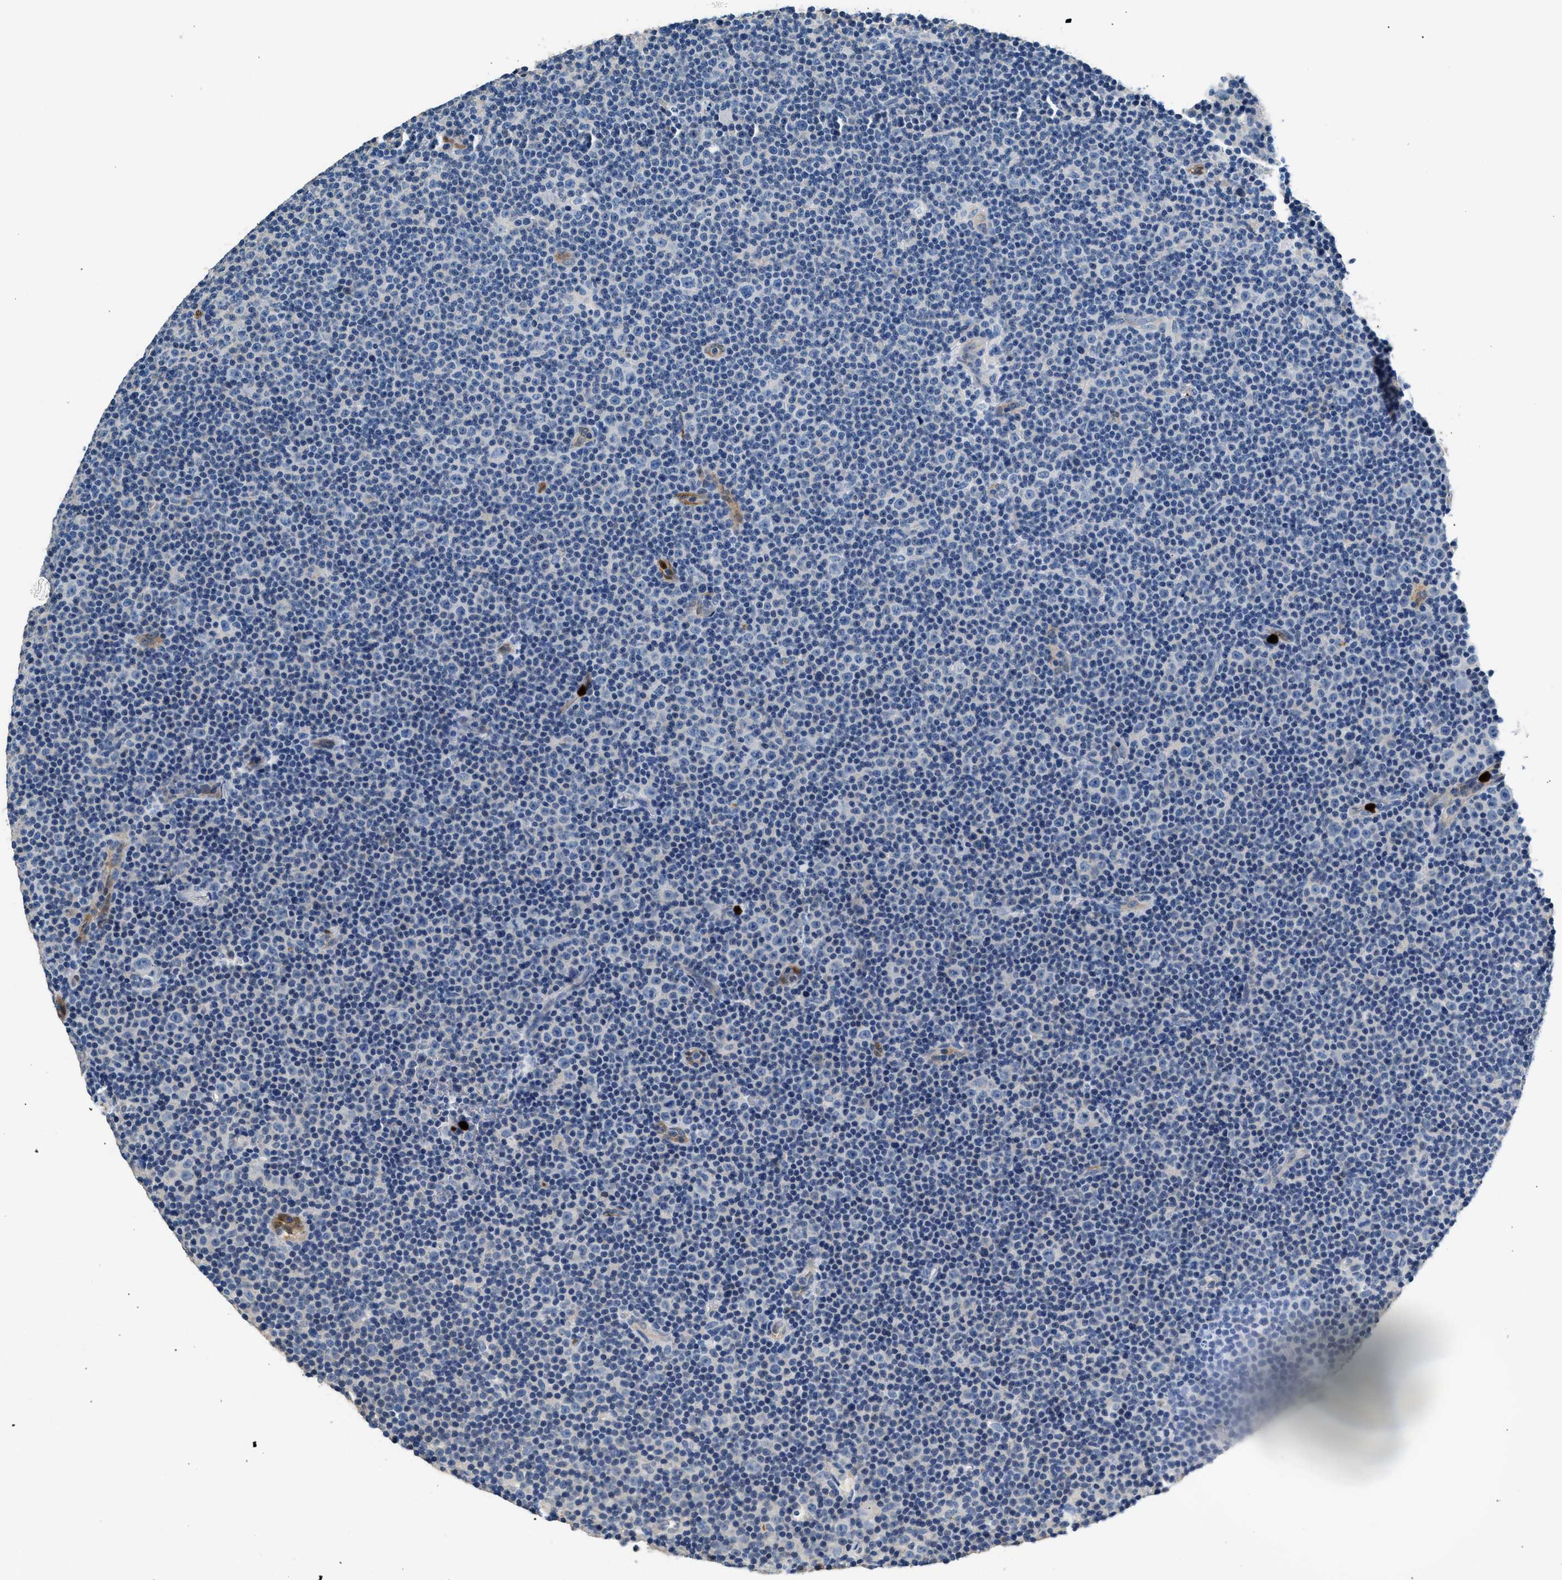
{"staining": {"intensity": "negative", "quantity": "none", "location": "none"}, "tissue": "lymphoma", "cell_type": "Tumor cells", "image_type": "cancer", "snomed": [{"axis": "morphology", "description": "Malignant lymphoma, non-Hodgkin's type, Low grade"}, {"axis": "topography", "description": "Lymph node"}], "caption": "Immunohistochemistry of human lymphoma demonstrates no staining in tumor cells.", "gene": "ANXA3", "patient": {"sex": "female", "age": 67}}